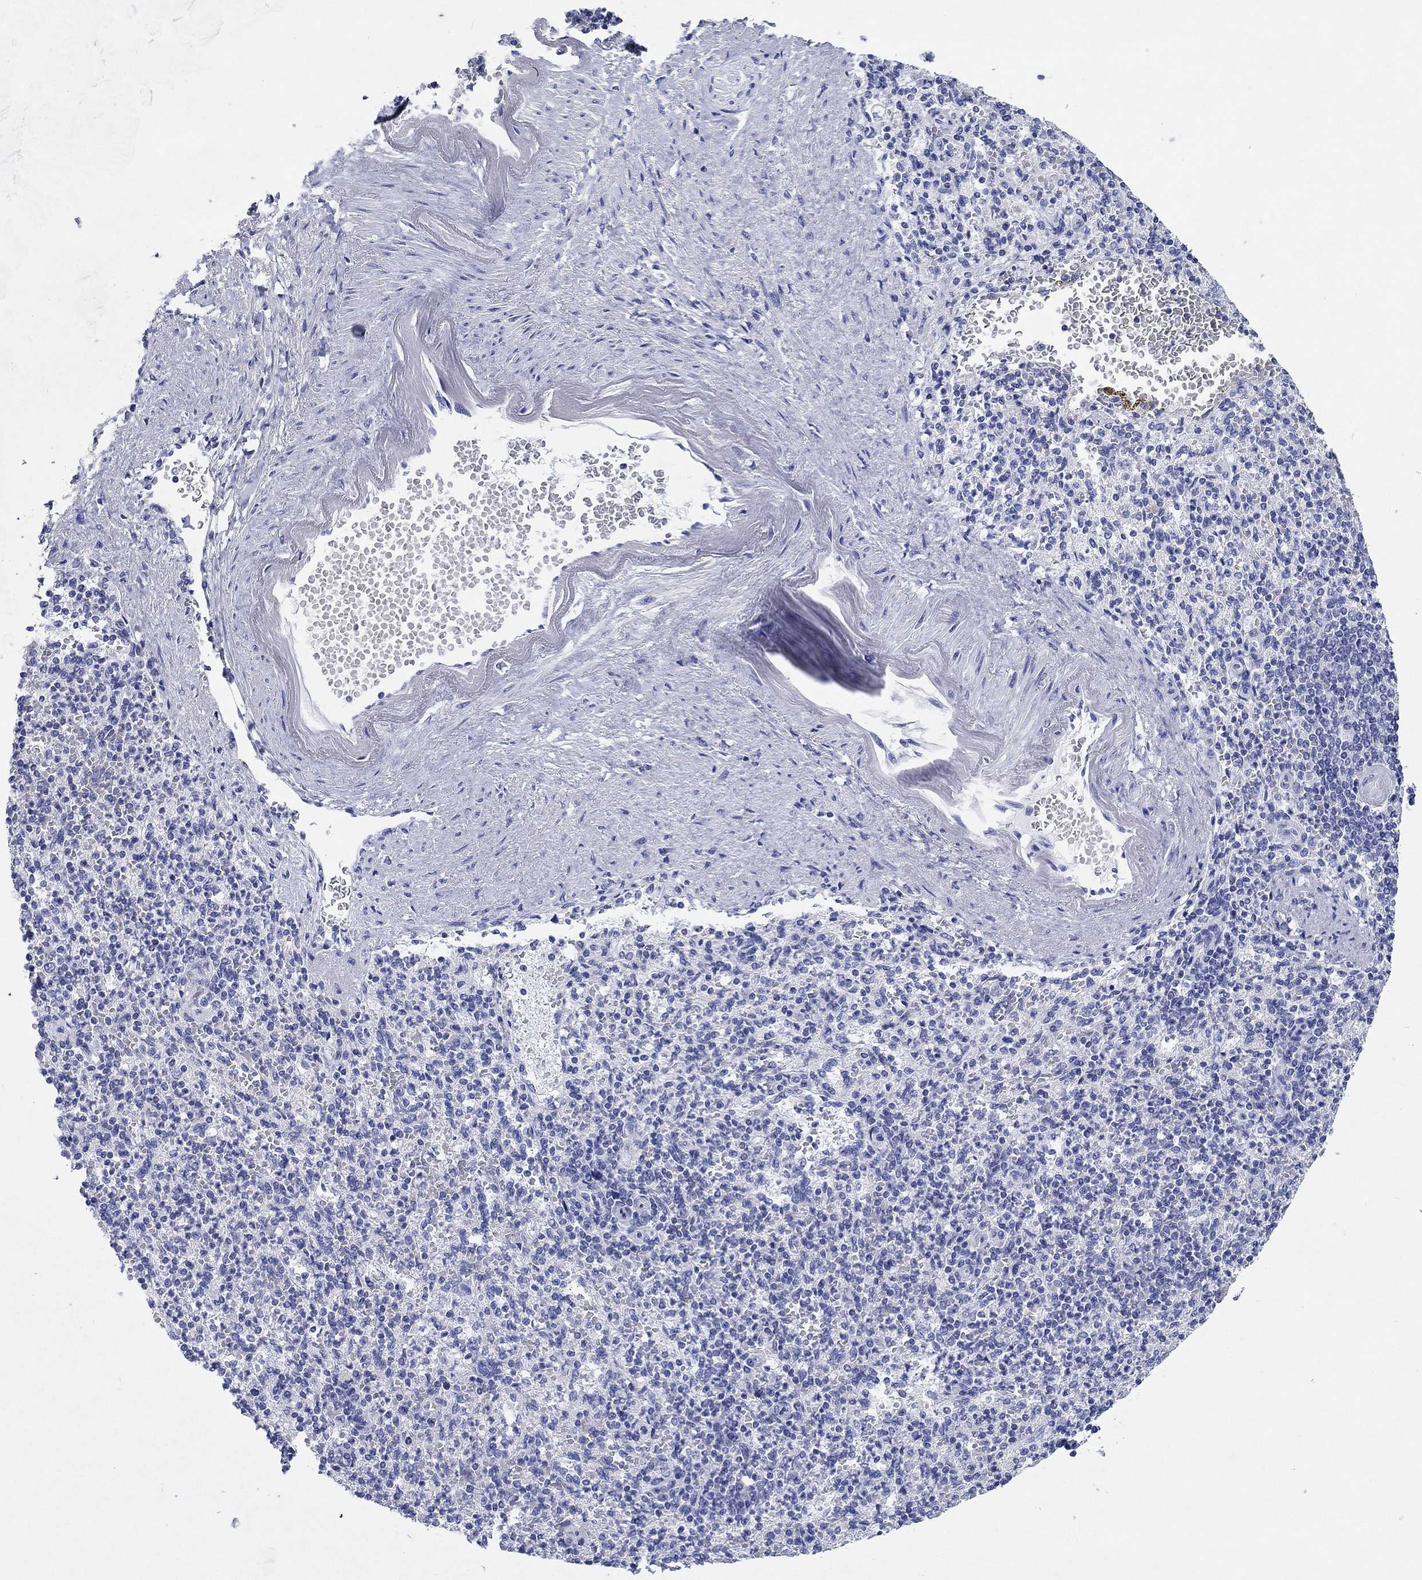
{"staining": {"intensity": "negative", "quantity": "none", "location": "none"}, "tissue": "spleen", "cell_type": "Cells in red pulp", "image_type": "normal", "snomed": [{"axis": "morphology", "description": "Normal tissue, NOS"}, {"axis": "topography", "description": "Spleen"}], "caption": "IHC photomicrograph of unremarkable human spleen stained for a protein (brown), which shows no expression in cells in red pulp. (DAB immunohistochemistry (IHC) visualized using brightfield microscopy, high magnification).", "gene": "HCRT", "patient": {"sex": "female", "age": 74}}